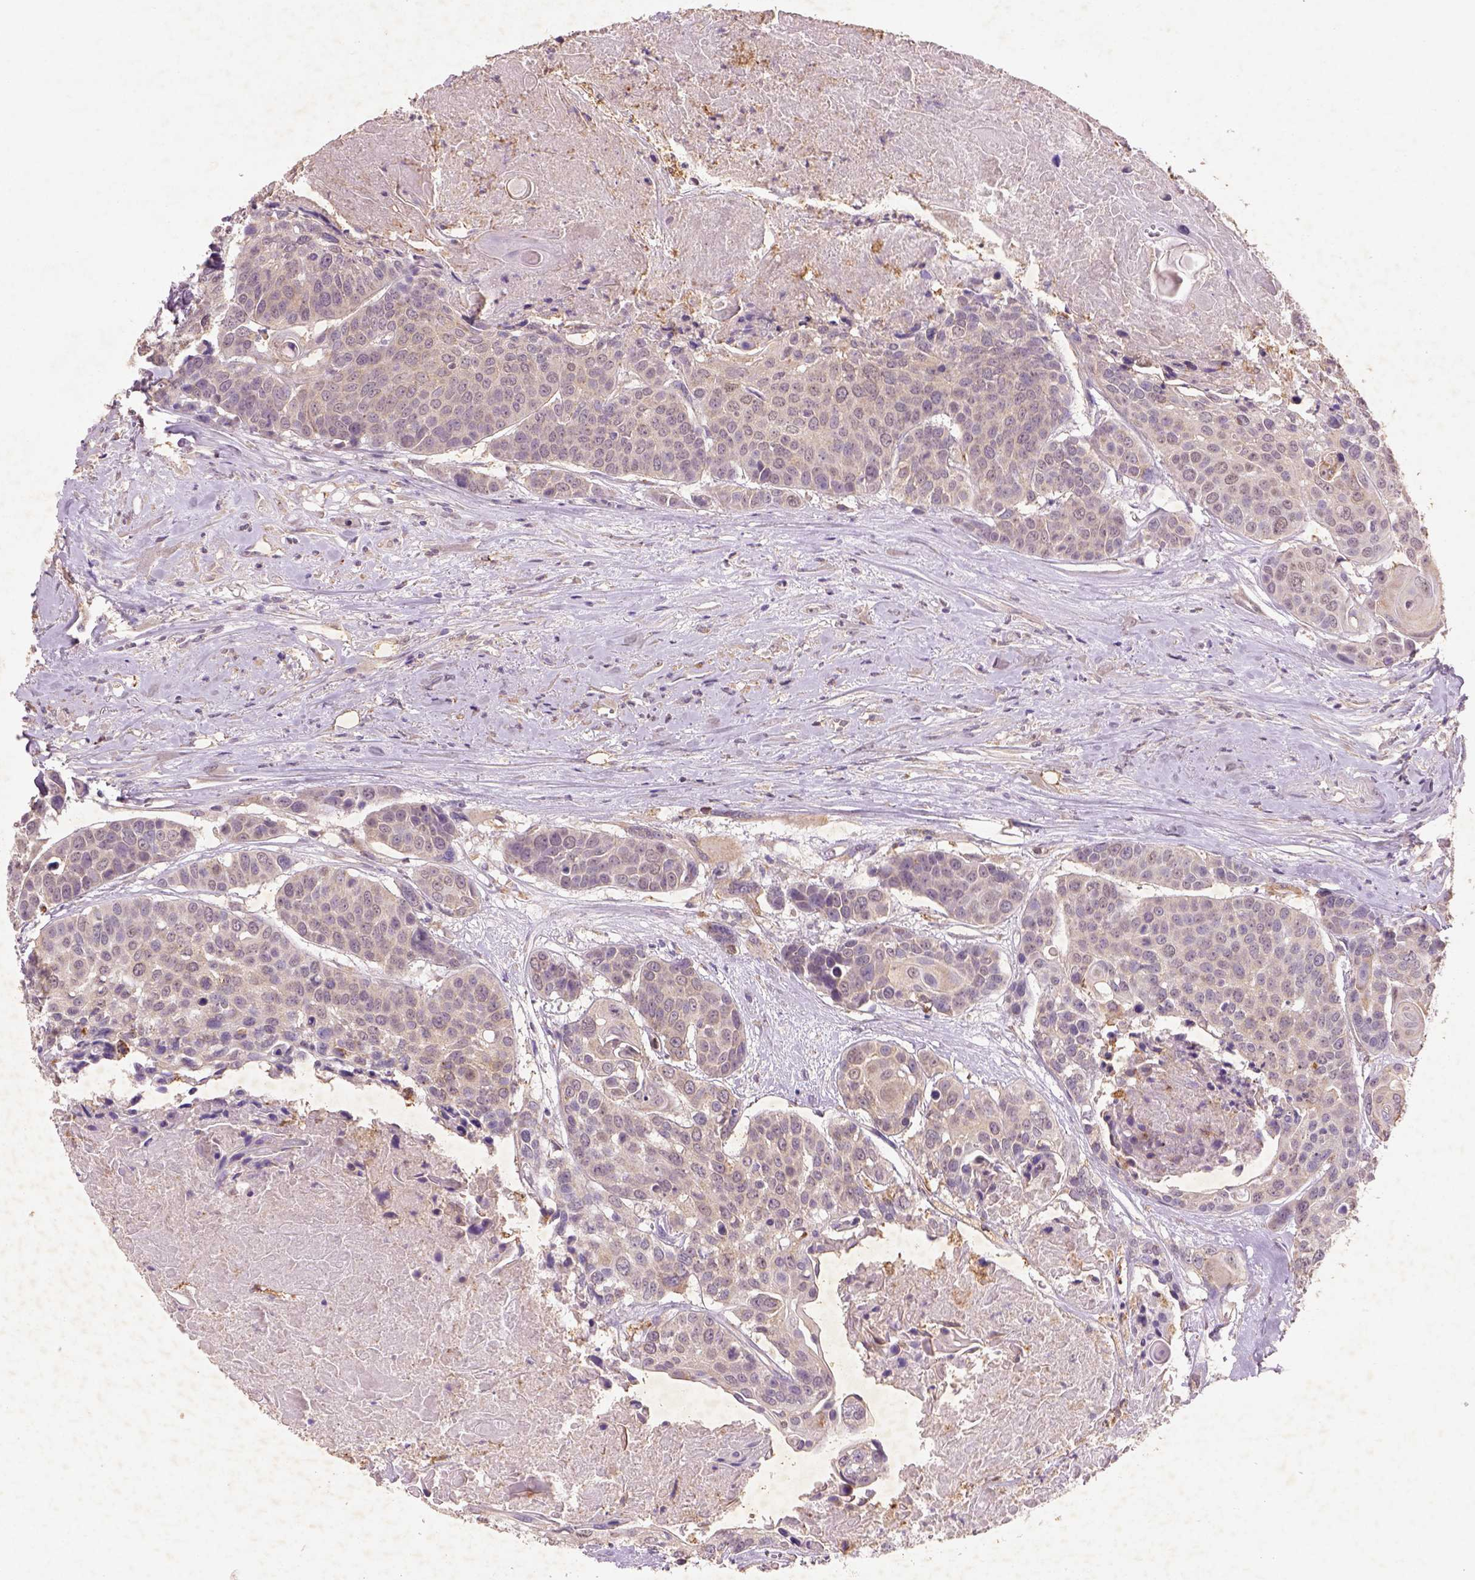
{"staining": {"intensity": "weak", "quantity": "<25%", "location": "cytoplasmic/membranous"}, "tissue": "head and neck cancer", "cell_type": "Tumor cells", "image_type": "cancer", "snomed": [{"axis": "morphology", "description": "Squamous cell carcinoma, NOS"}, {"axis": "topography", "description": "Oral tissue"}, {"axis": "topography", "description": "Head-Neck"}], "caption": "Immunohistochemical staining of human head and neck cancer (squamous cell carcinoma) reveals no significant staining in tumor cells. (IHC, brightfield microscopy, high magnification).", "gene": "AP2B1", "patient": {"sex": "male", "age": 56}}